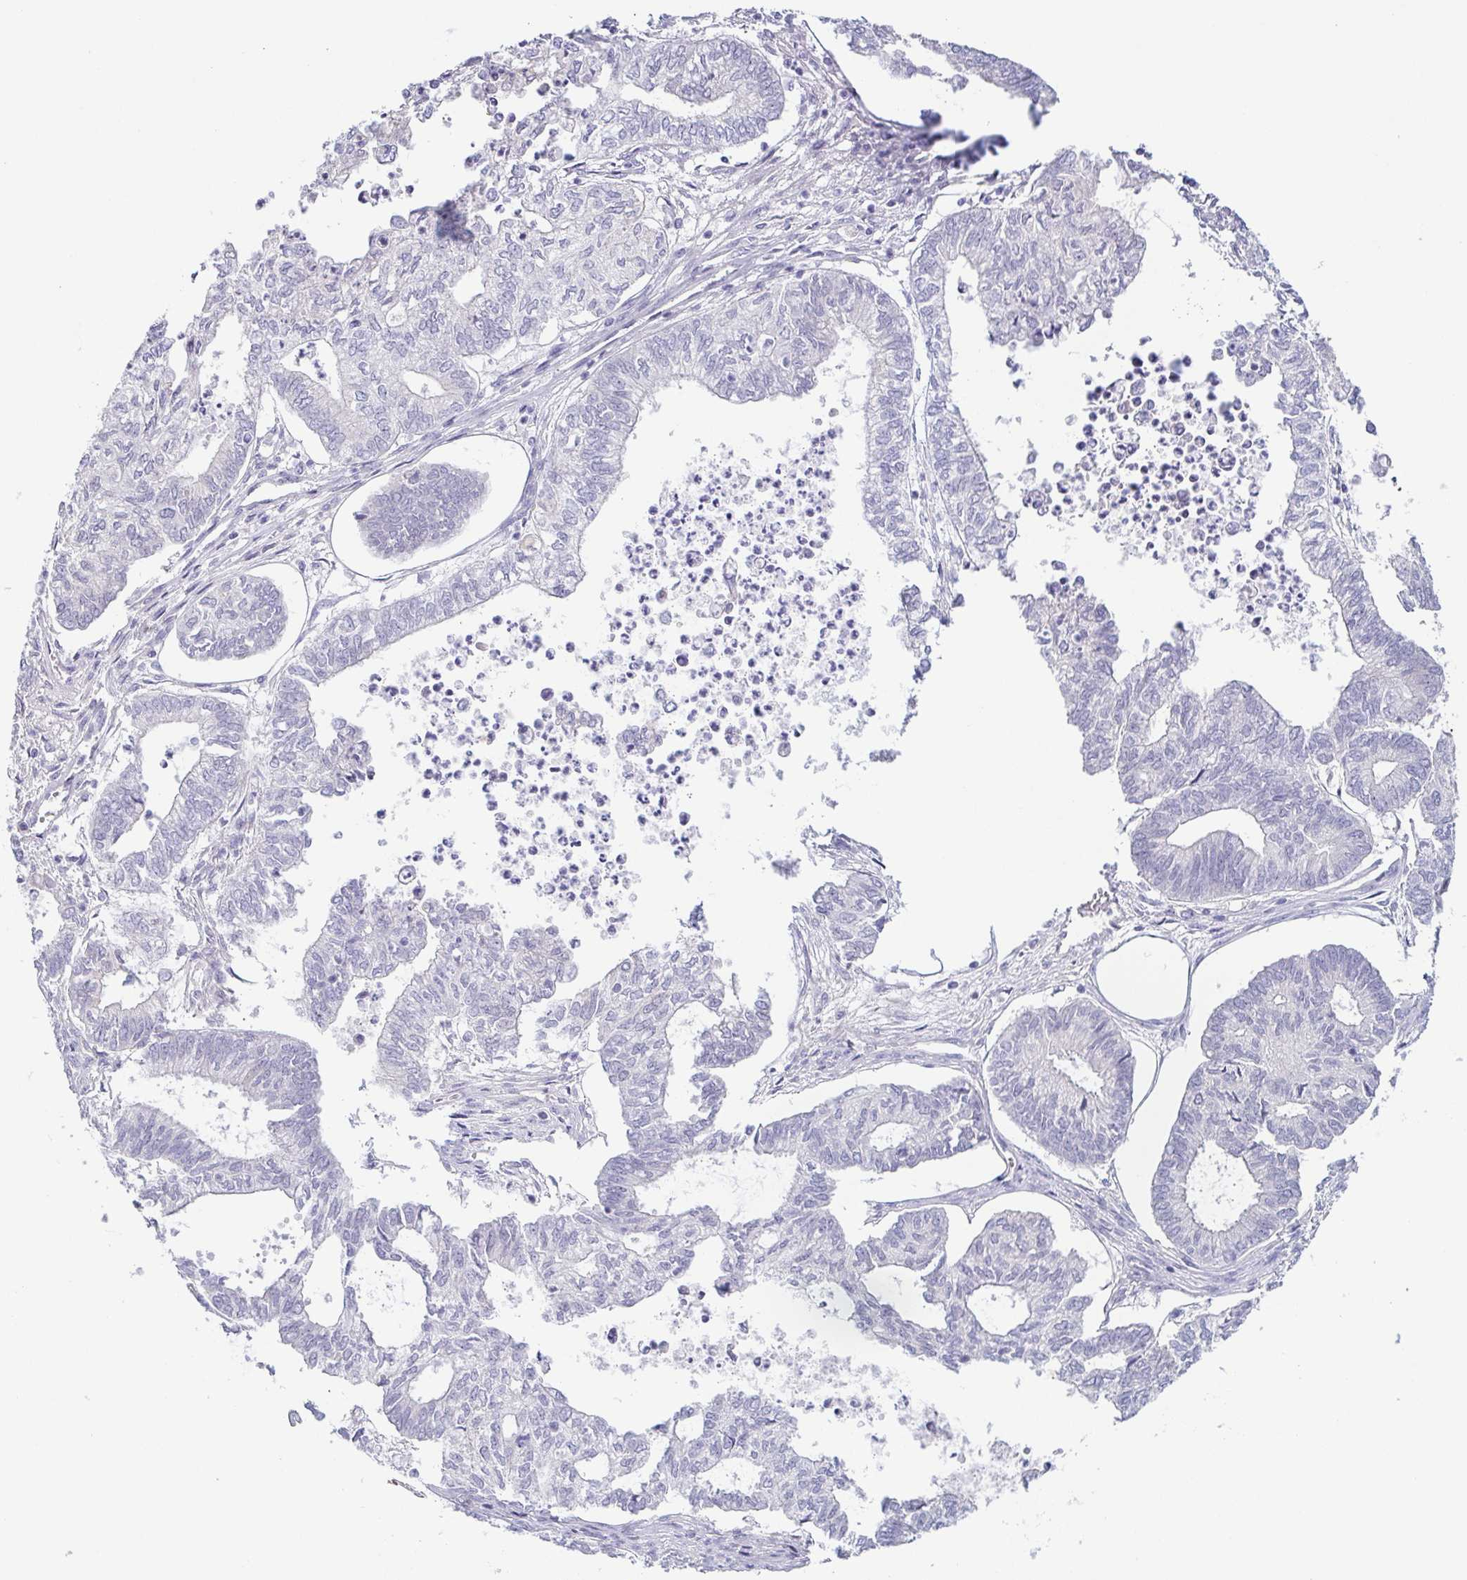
{"staining": {"intensity": "negative", "quantity": "none", "location": "none"}, "tissue": "ovarian cancer", "cell_type": "Tumor cells", "image_type": "cancer", "snomed": [{"axis": "morphology", "description": "Carcinoma, endometroid"}, {"axis": "topography", "description": "Ovary"}], "caption": "Human ovarian endometroid carcinoma stained for a protein using immunohistochemistry reveals no expression in tumor cells.", "gene": "COL17A1", "patient": {"sex": "female", "age": 64}}